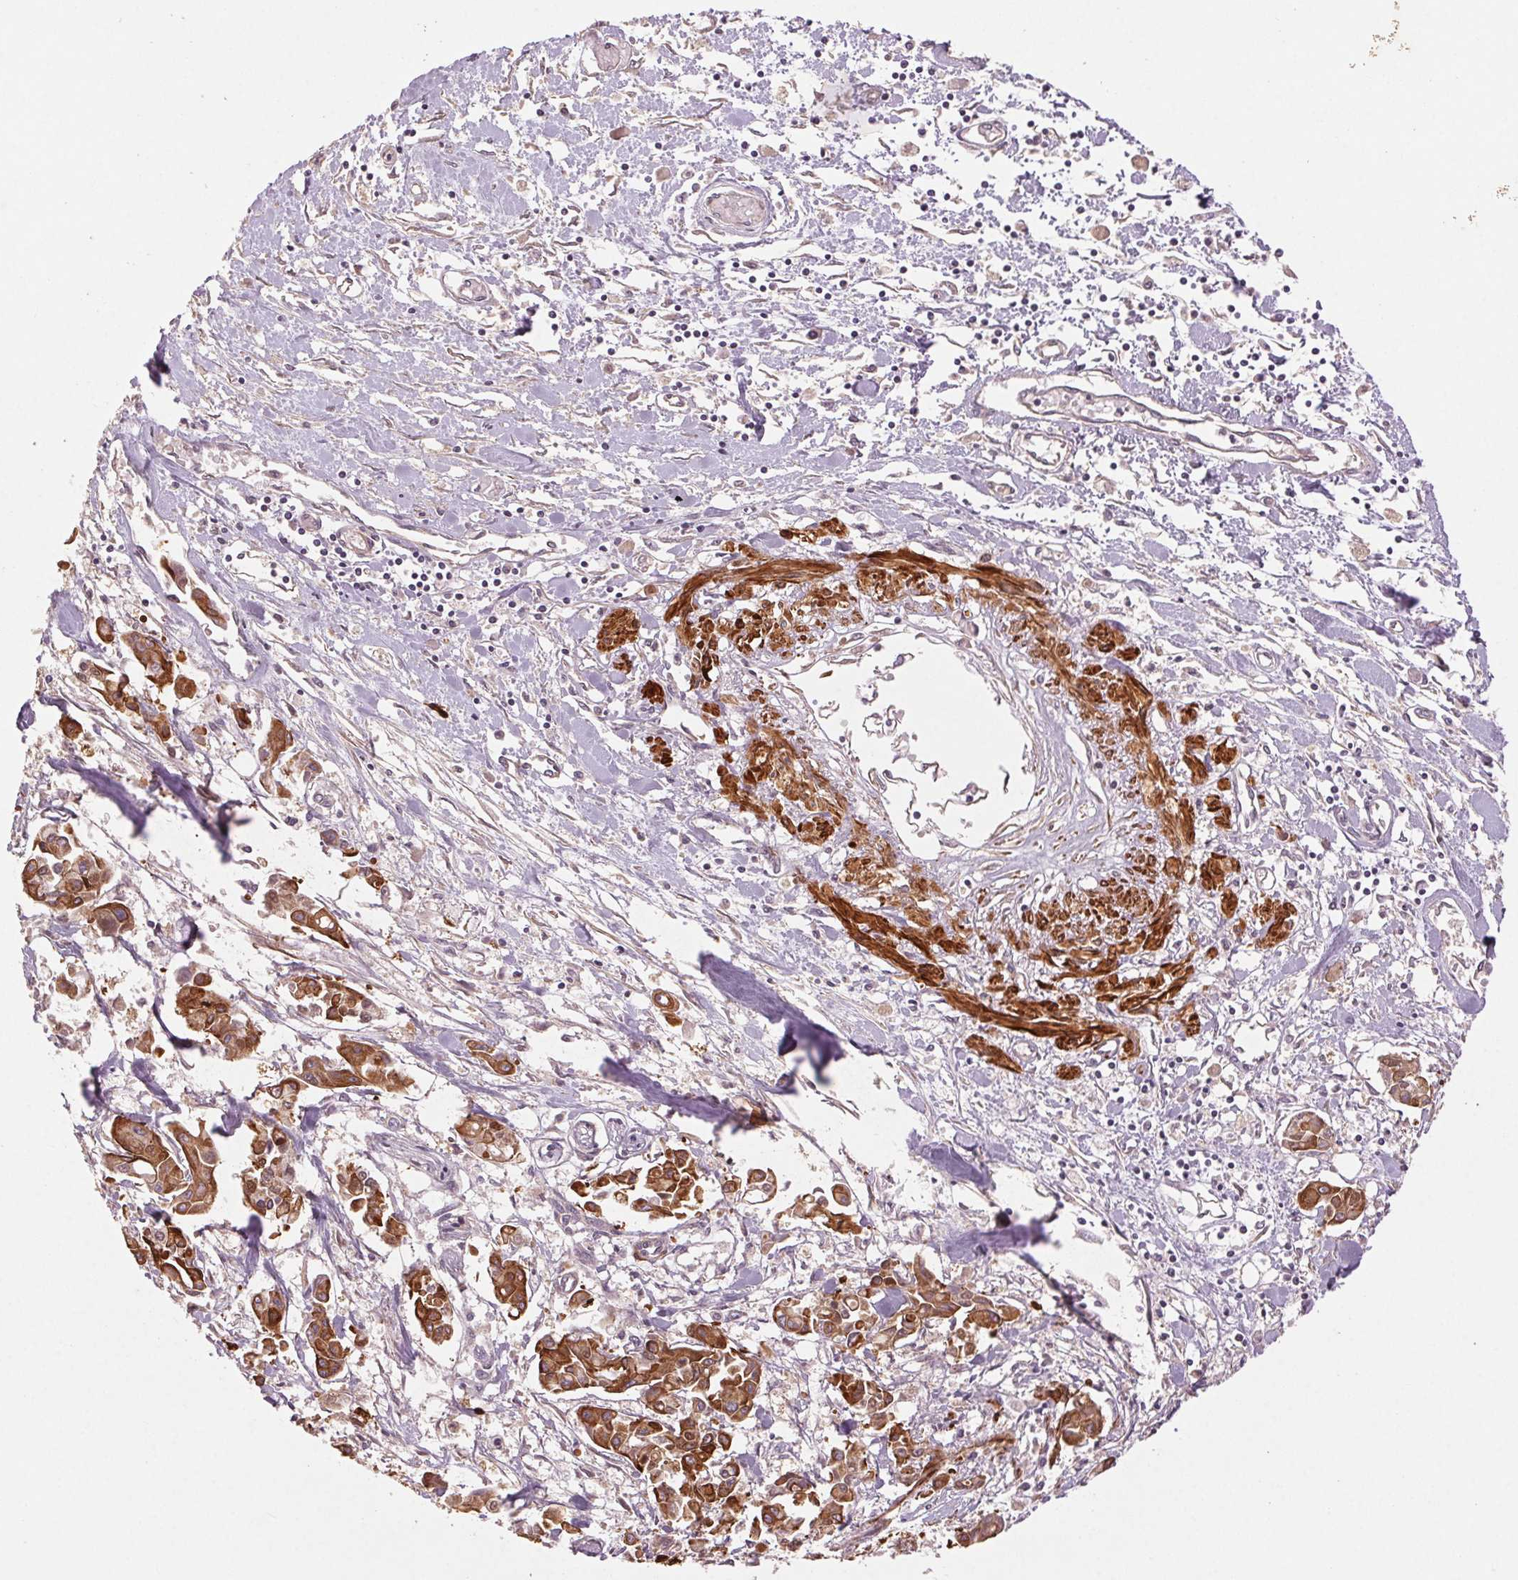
{"staining": {"intensity": "strong", "quantity": ">75%", "location": "cytoplasmic/membranous"}, "tissue": "pancreatic cancer", "cell_type": "Tumor cells", "image_type": "cancer", "snomed": [{"axis": "morphology", "description": "Adenocarcinoma, NOS"}, {"axis": "topography", "description": "Pancreas"}], "caption": "Protein staining reveals strong cytoplasmic/membranous staining in about >75% of tumor cells in adenocarcinoma (pancreatic).", "gene": "SMLR1", "patient": {"sex": "male", "age": 61}}